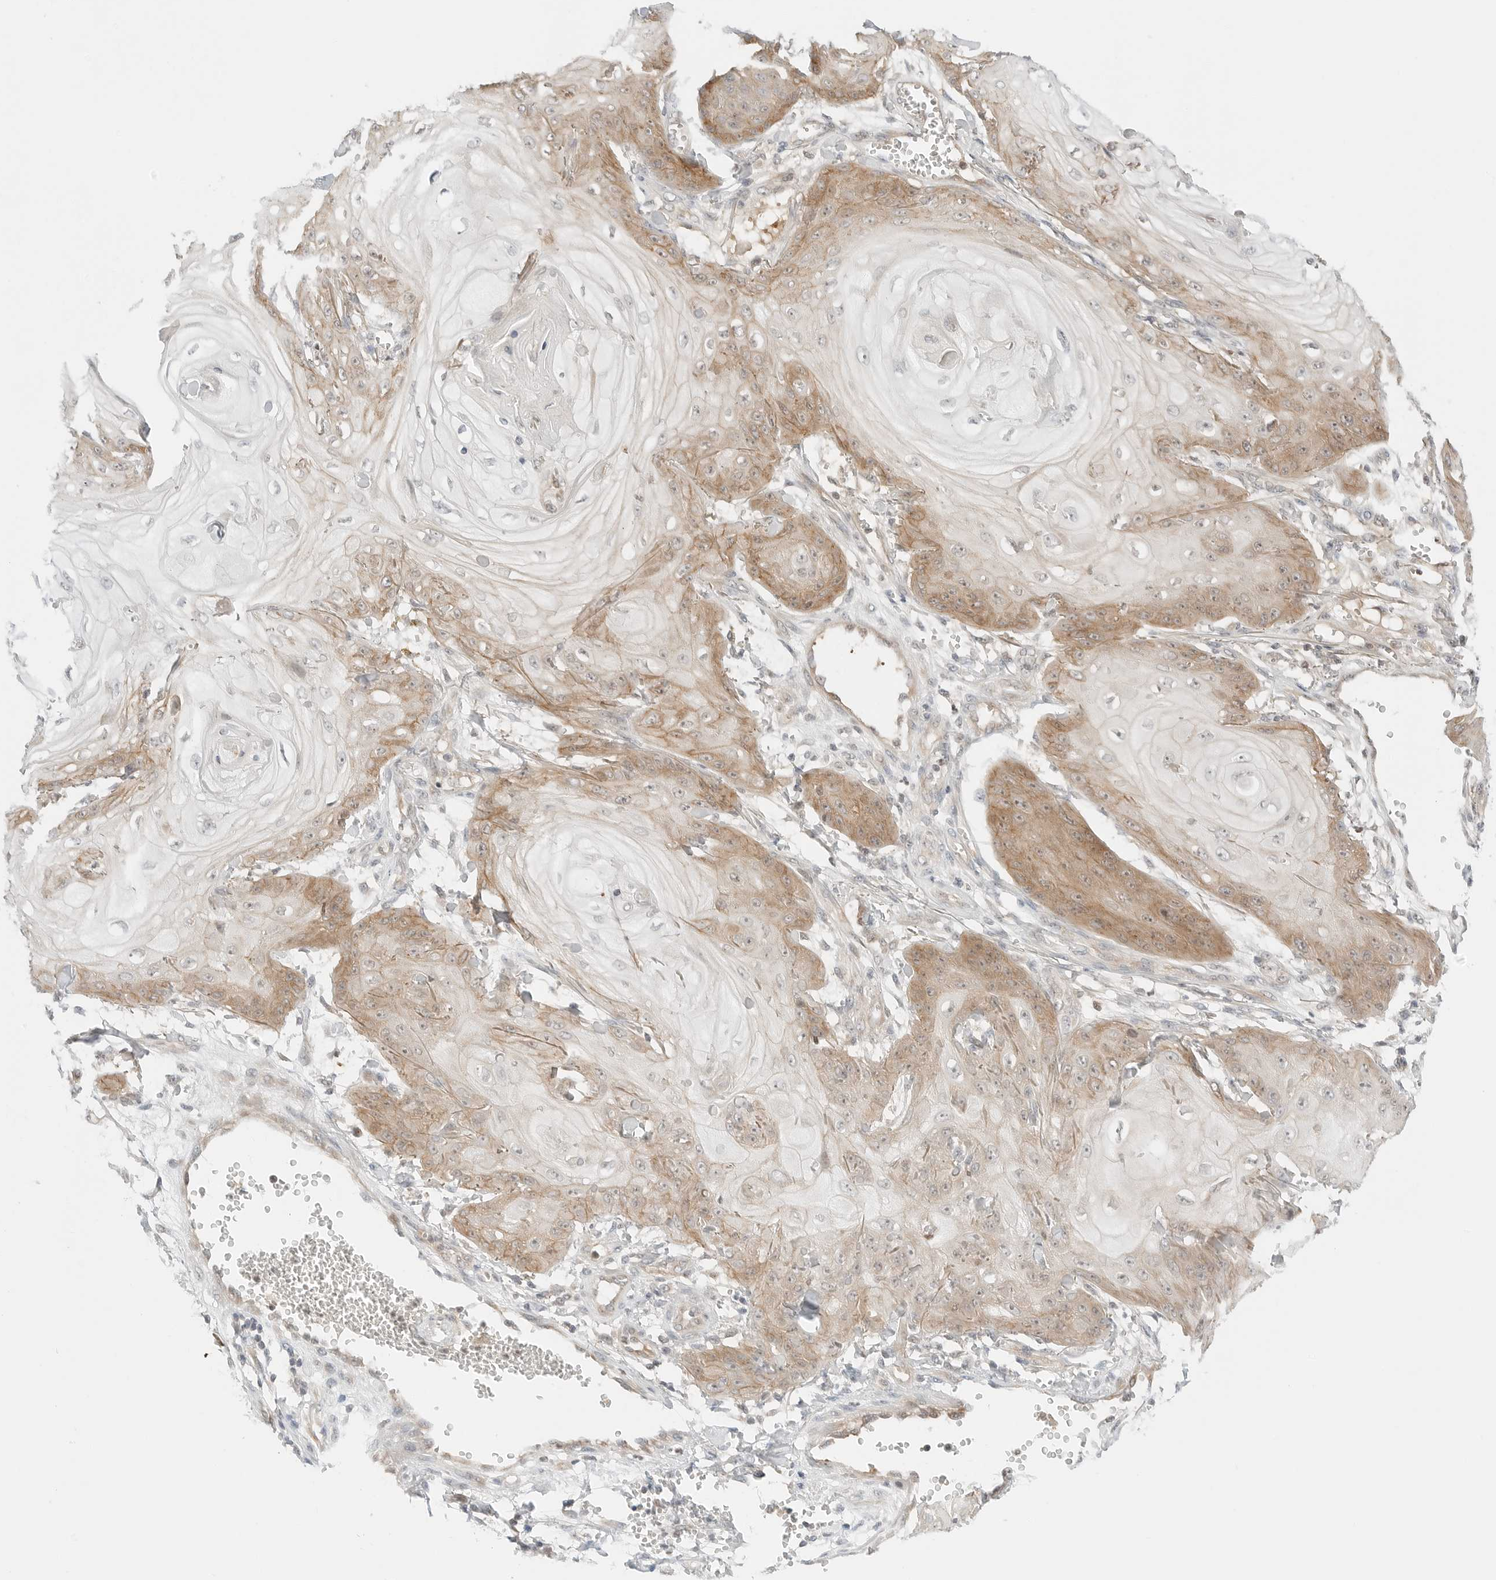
{"staining": {"intensity": "moderate", "quantity": "<25%", "location": "cytoplasmic/membranous"}, "tissue": "skin cancer", "cell_type": "Tumor cells", "image_type": "cancer", "snomed": [{"axis": "morphology", "description": "Squamous cell carcinoma, NOS"}, {"axis": "topography", "description": "Skin"}], "caption": "A brown stain highlights moderate cytoplasmic/membranous staining of a protein in squamous cell carcinoma (skin) tumor cells. (Brightfield microscopy of DAB IHC at high magnification).", "gene": "IQCC", "patient": {"sex": "male", "age": 74}}